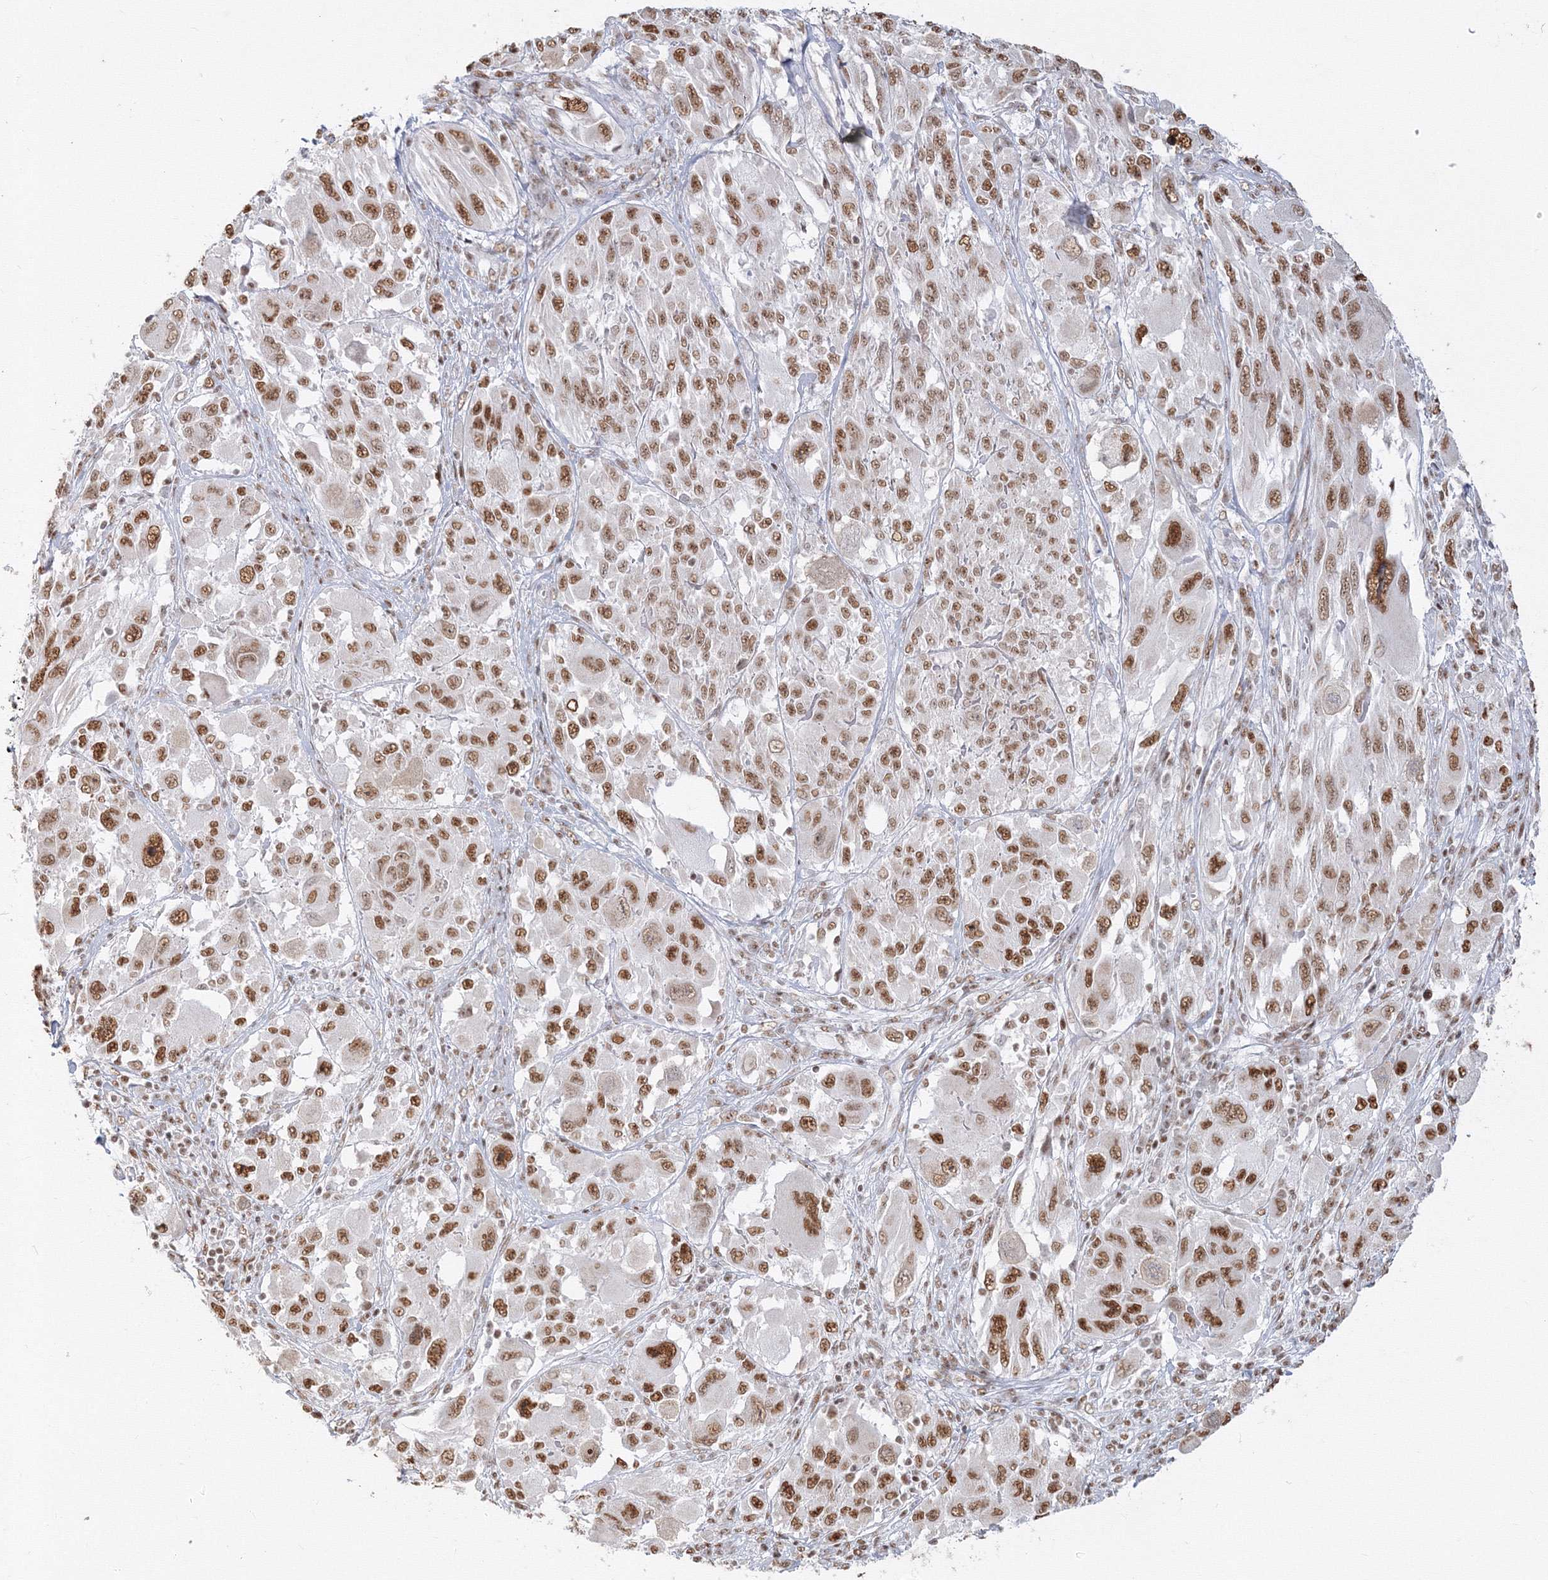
{"staining": {"intensity": "moderate", "quantity": ">75%", "location": "nuclear"}, "tissue": "melanoma", "cell_type": "Tumor cells", "image_type": "cancer", "snomed": [{"axis": "morphology", "description": "Malignant melanoma, NOS"}, {"axis": "topography", "description": "Skin"}], "caption": "Melanoma stained with DAB (3,3'-diaminobenzidine) IHC shows medium levels of moderate nuclear expression in approximately >75% of tumor cells. (Stains: DAB in brown, nuclei in blue, Microscopy: brightfield microscopy at high magnification).", "gene": "PPP4R2", "patient": {"sex": "female", "age": 91}}